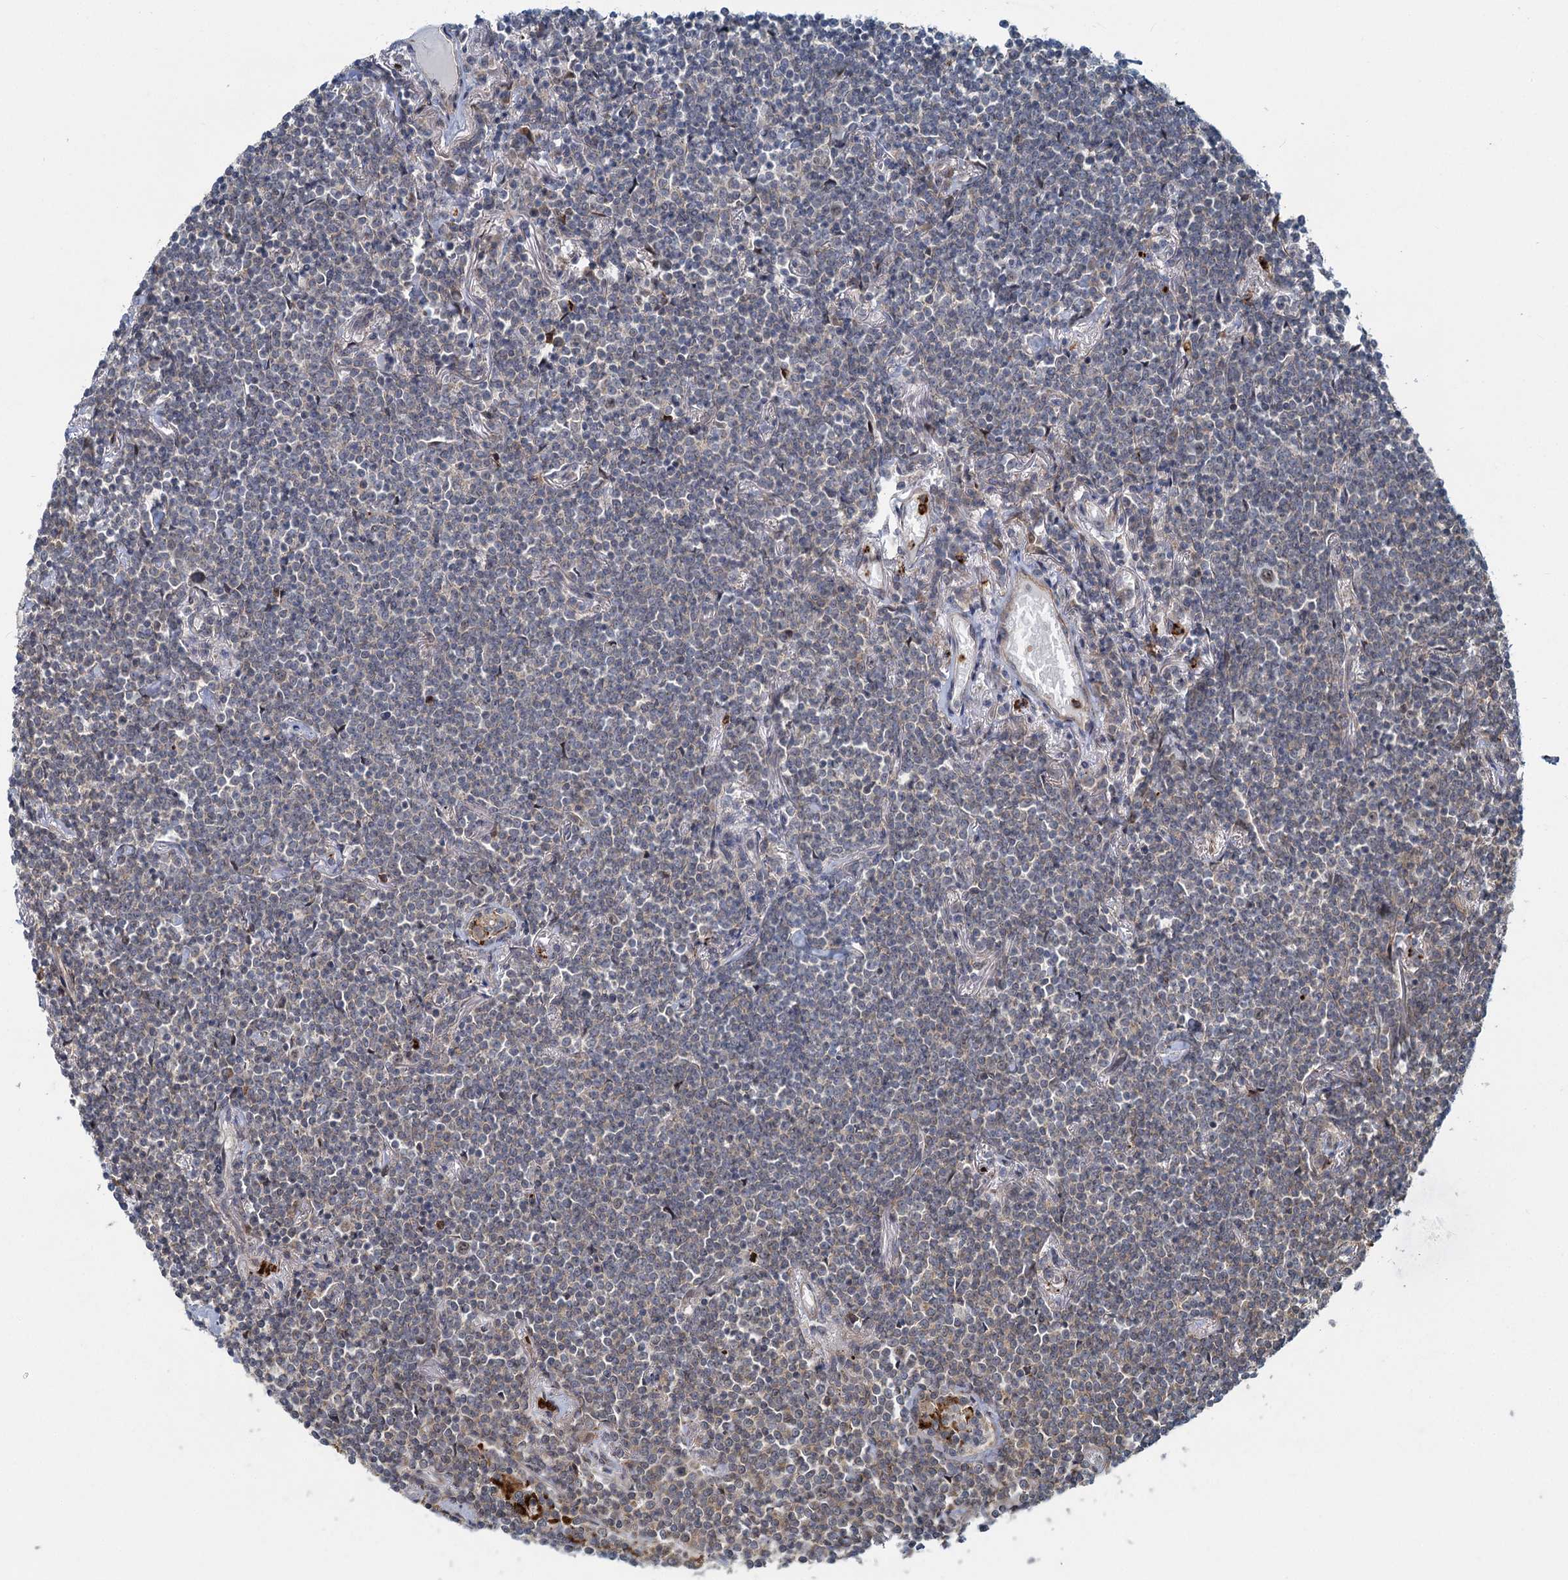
{"staining": {"intensity": "weak", "quantity": "<25%", "location": "cytoplasmic/membranous"}, "tissue": "lymphoma", "cell_type": "Tumor cells", "image_type": "cancer", "snomed": [{"axis": "morphology", "description": "Malignant lymphoma, non-Hodgkin's type, Low grade"}, {"axis": "topography", "description": "Lung"}], "caption": "IHC of lymphoma reveals no staining in tumor cells.", "gene": "ADCY2", "patient": {"sex": "female", "age": 71}}